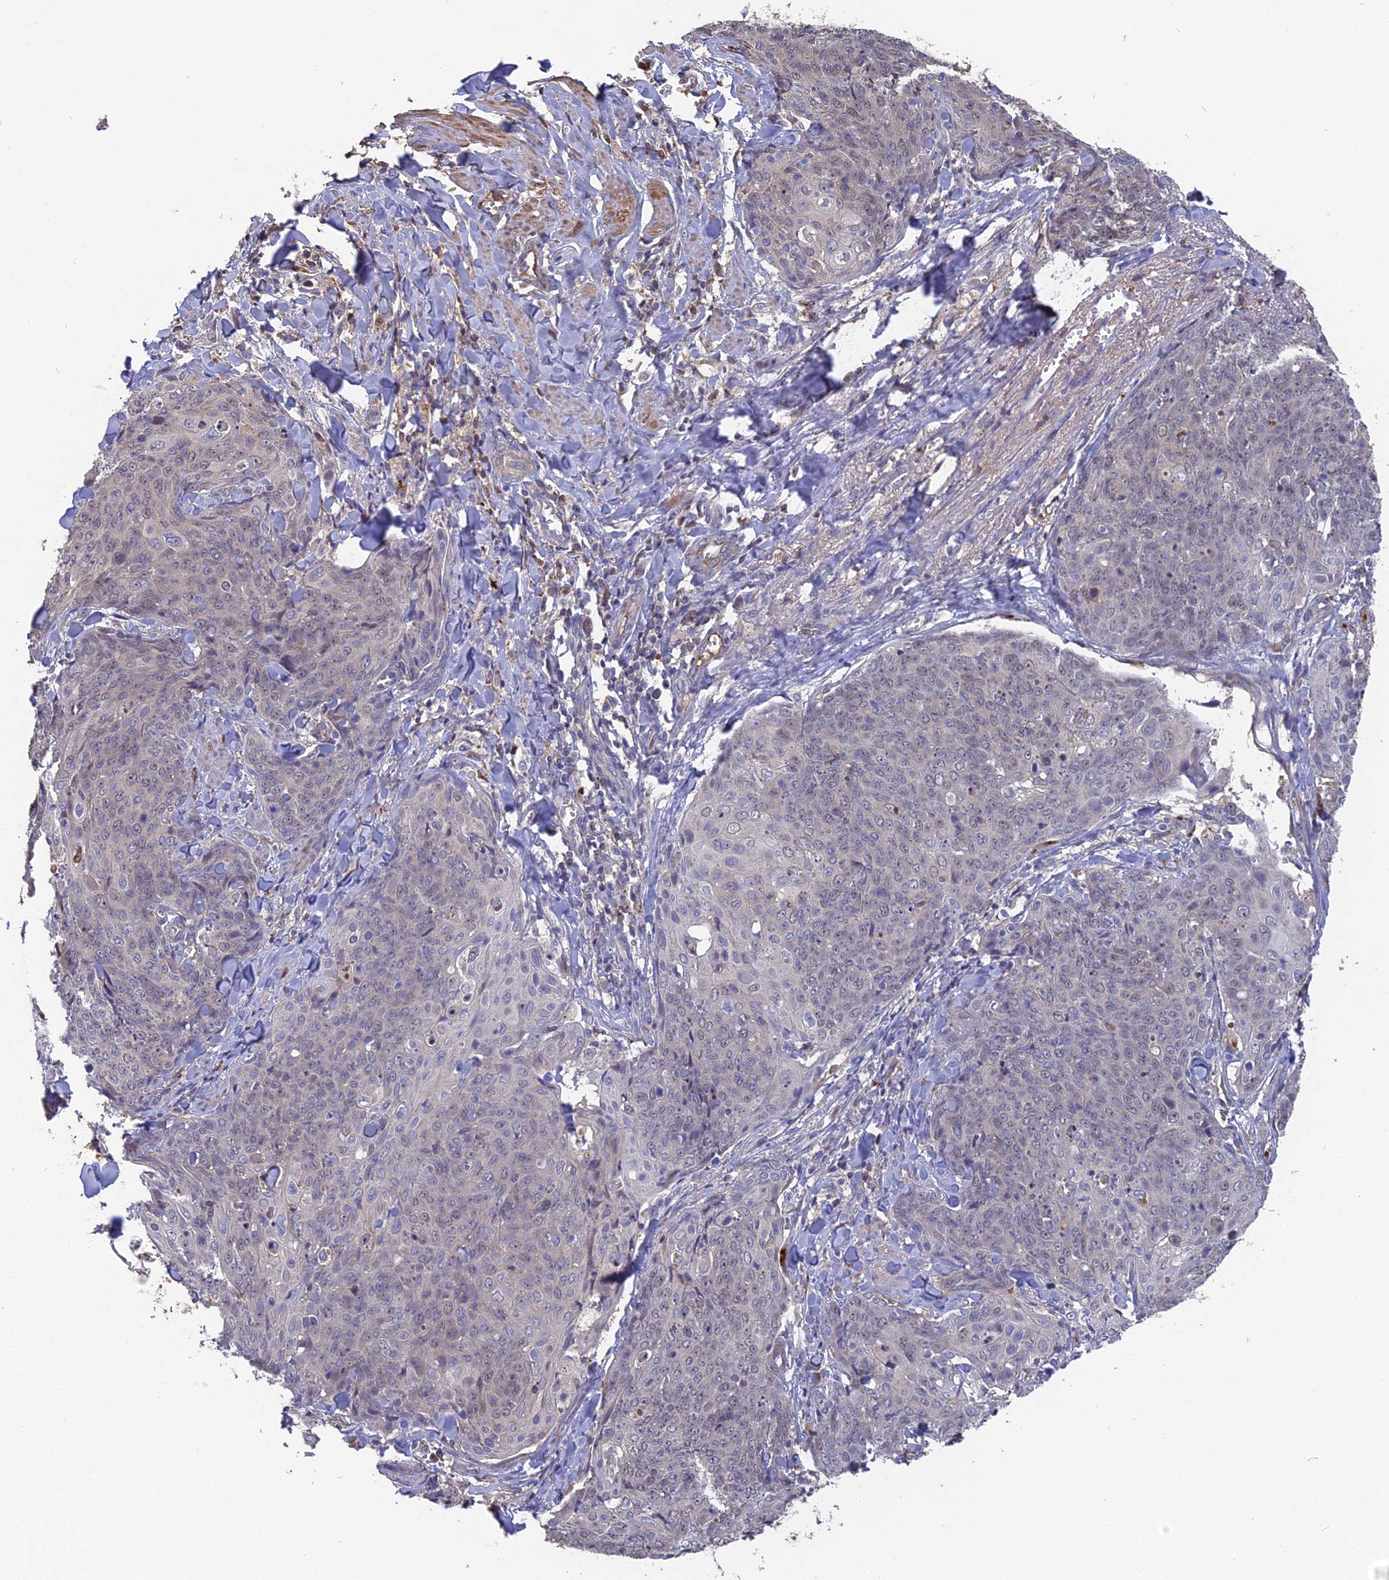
{"staining": {"intensity": "negative", "quantity": "none", "location": "none"}, "tissue": "skin cancer", "cell_type": "Tumor cells", "image_type": "cancer", "snomed": [{"axis": "morphology", "description": "Squamous cell carcinoma, NOS"}, {"axis": "topography", "description": "Skin"}, {"axis": "topography", "description": "Vulva"}], "caption": "Protein analysis of skin cancer (squamous cell carcinoma) displays no significant staining in tumor cells.", "gene": "ERMAP", "patient": {"sex": "female", "age": 85}}